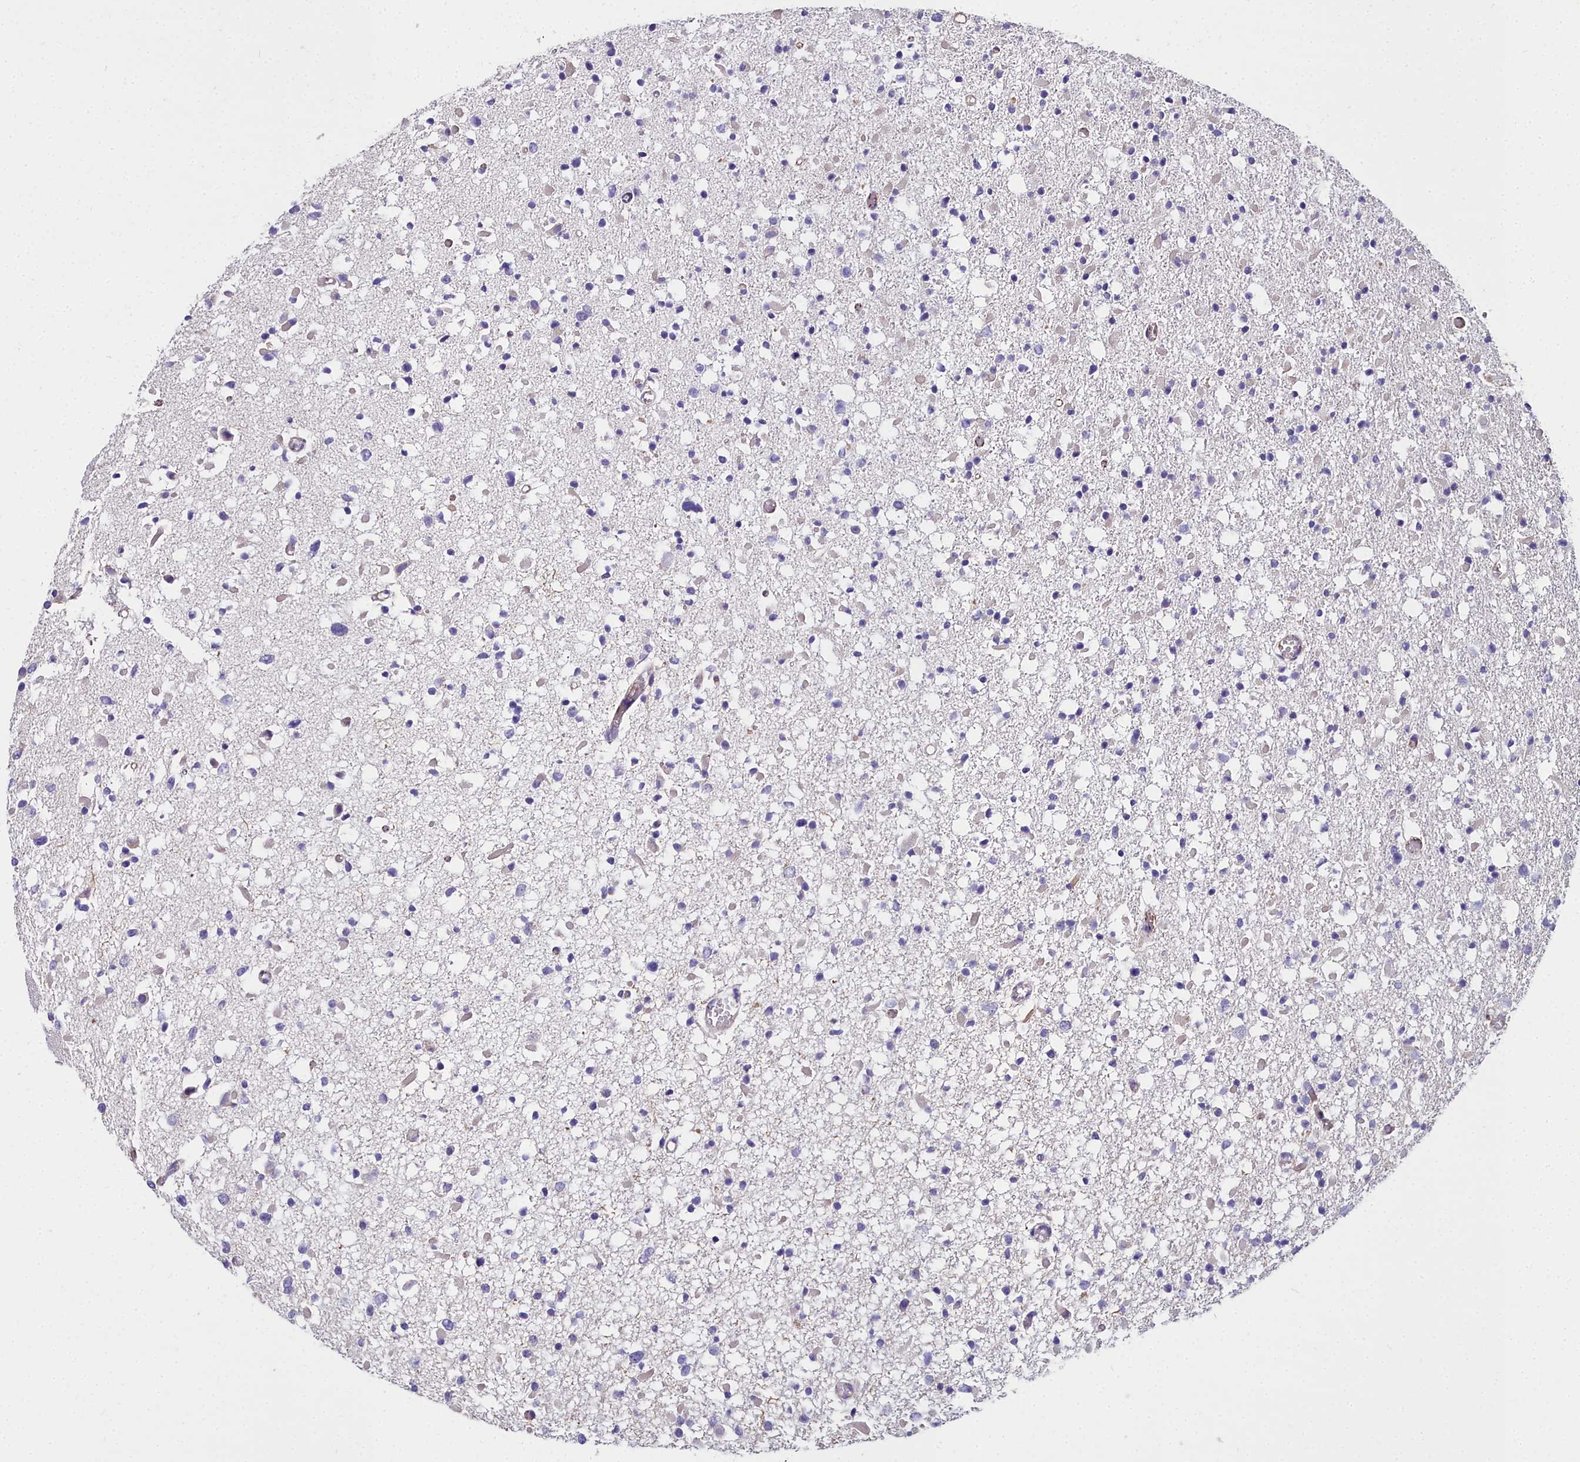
{"staining": {"intensity": "negative", "quantity": "none", "location": "none"}, "tissue": "glioma", "cell_type": "Tumor cells", "image_type": "cancer", "snomed": [{"axis": "morphology", "description": "Glioma, malignant, Low grade"}, {"axis": "topography", "description": "Brain"}], "caption": "Immunohistochemical staining of human glioma demonstrates no significant expression in tumor cells.", "gene": "NT5M", "patient": {"sex": "female", "age": 22}}